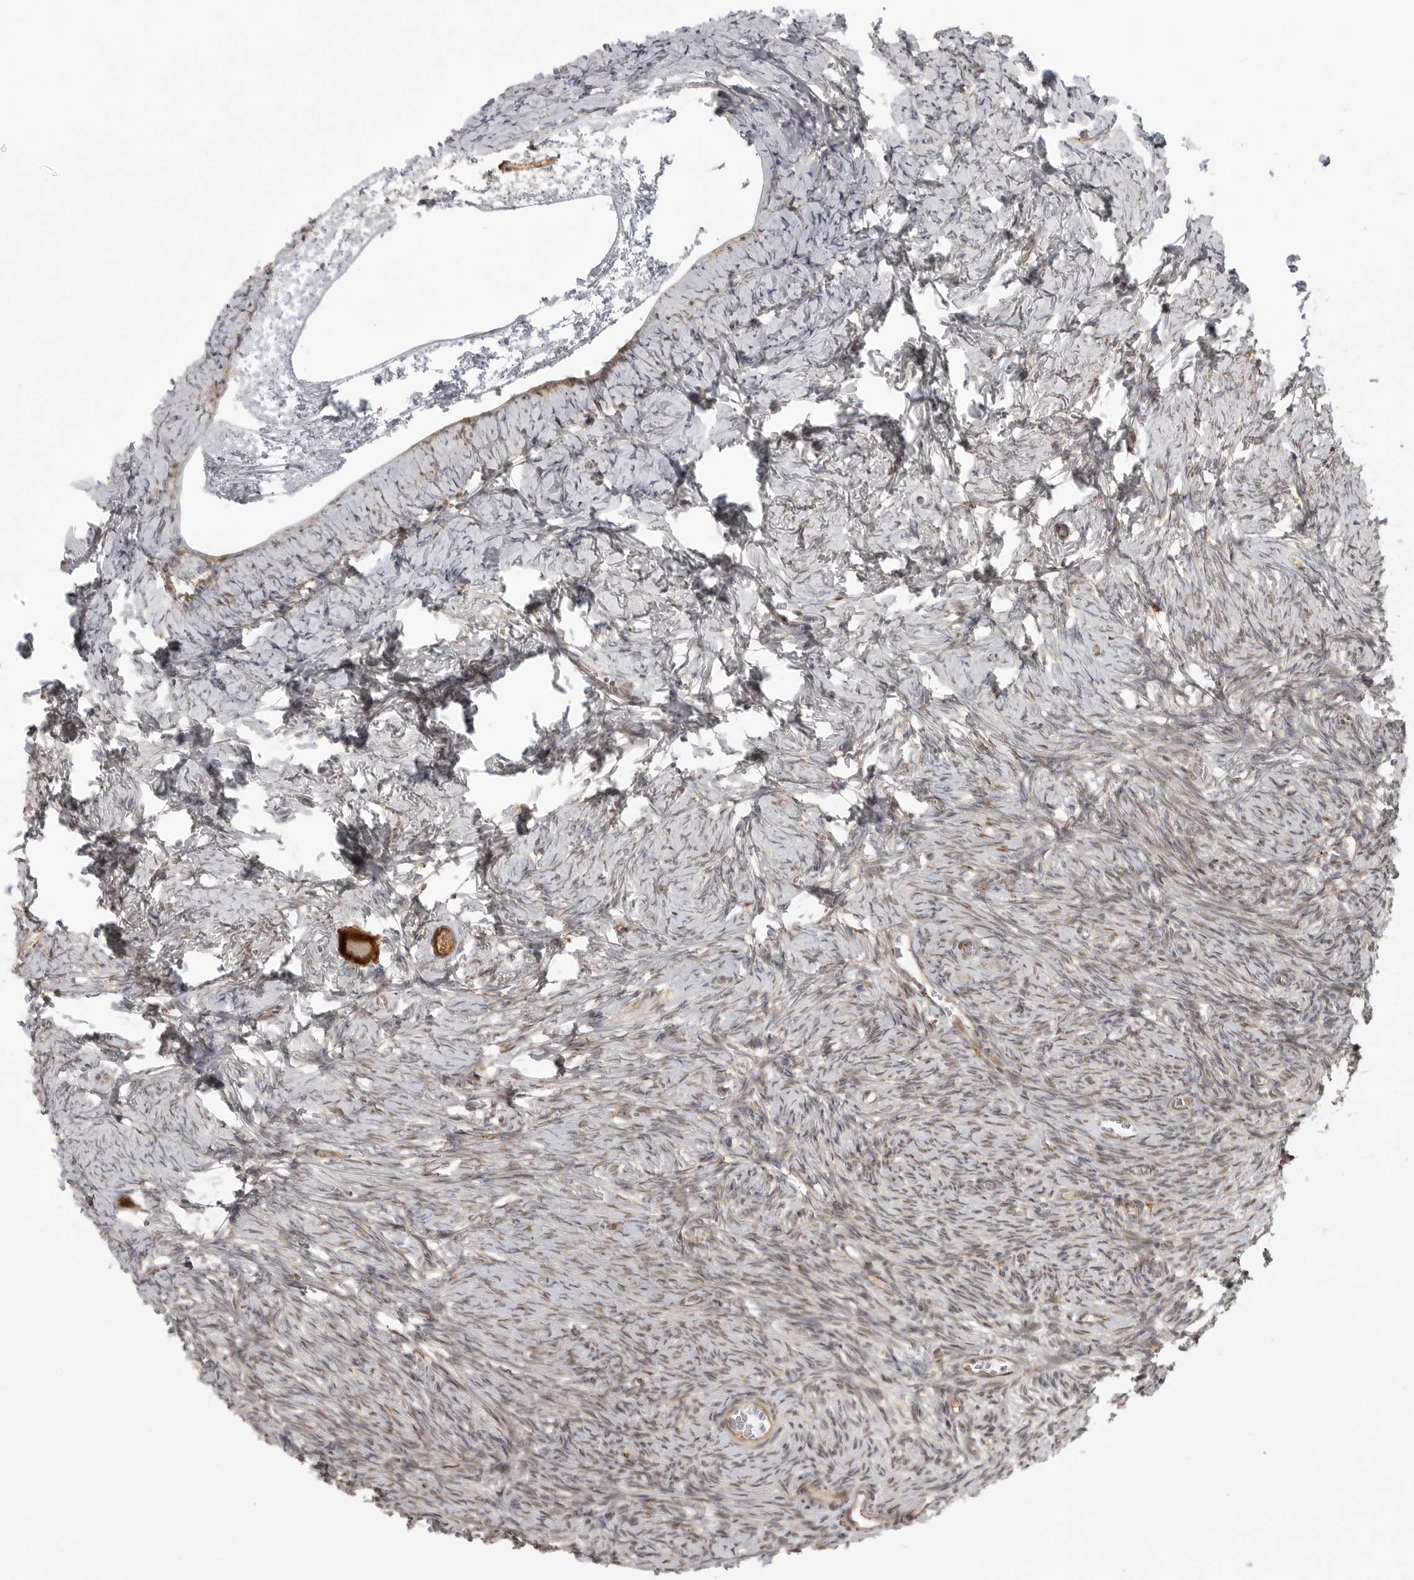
{"staining": {"intensity": "strong", "quantity": ">75%", "location": "cytoplasmic/membranous"}, "tissue": "ovary", "cell_type": "Follicle cells", "image_type": "normal", "snomed": [{"axis": "morphology", "description": "Normal tissue, NOS"}, {"axis": "topography", "description": "Ovary"}], "caption": "A high-resolution photomicrograph shows IHC staining of unremarkable ovary, which exhibits strong cytoplasmic/membranous positivity in approximately >75% of follicle cells. (IHC, brightfield microscopy, high magnification).", "gene": "FAT3", "patient": {"sex": "female", "age": 27}}